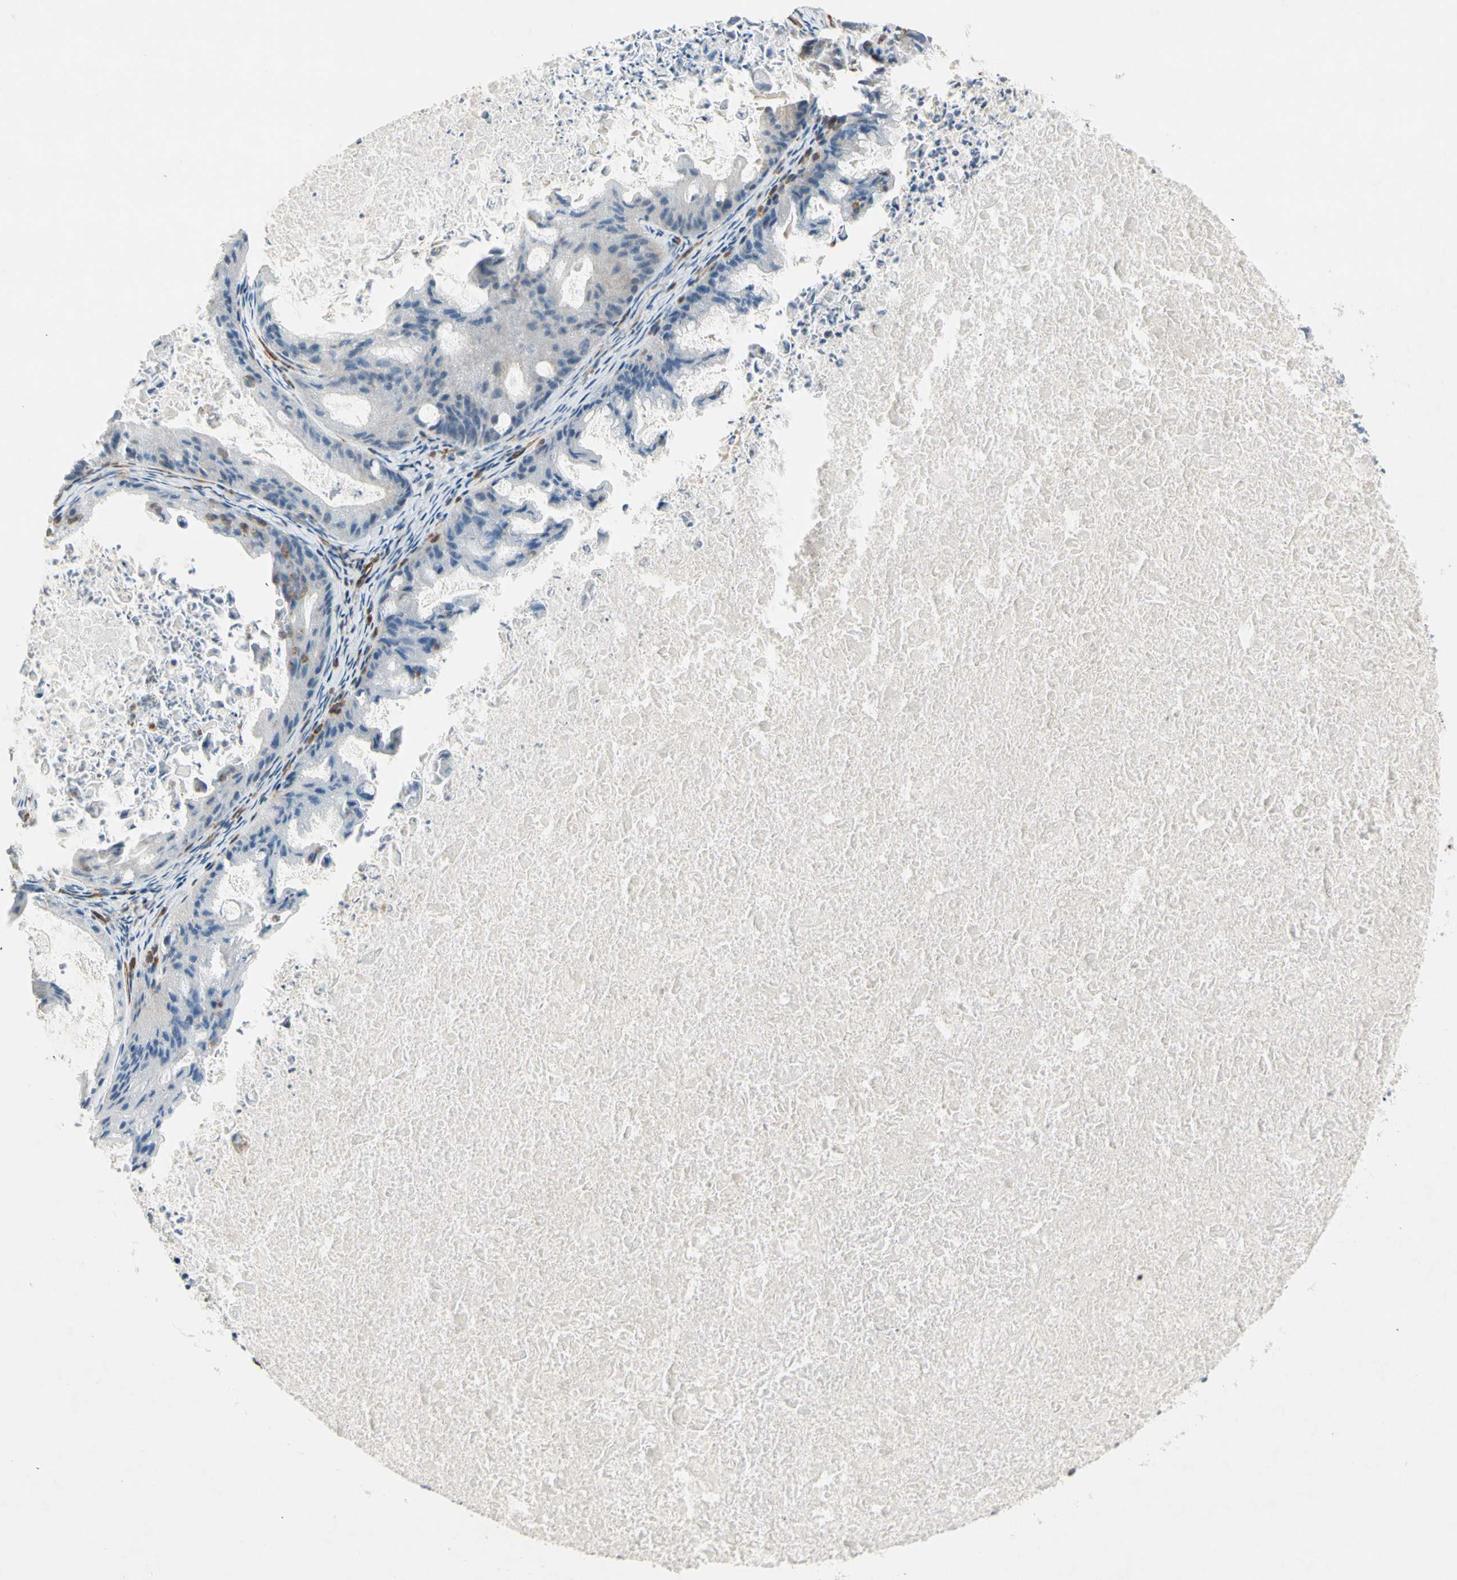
{"staining": {"intensity": "negative", "quantity": "none", "location": "none"}, "tissue": "ovarian cancer", "cell_type": "Tumor cells", "image_type": "cancer", "snomed": [{"axis": "morphology", "description": "Cystadenocarcinoma, mucinous, NOS"}, {"axis": "topography", "description": "Ovary"}], "caption": "This is an immunohistochemistry (IHC) micrograph of ovarian cancer (mucinous cystadenocarcinoma). There is no expression in tumor cells.", "gene": "CD93", "patient": {"sex": "female", "age": 37}}